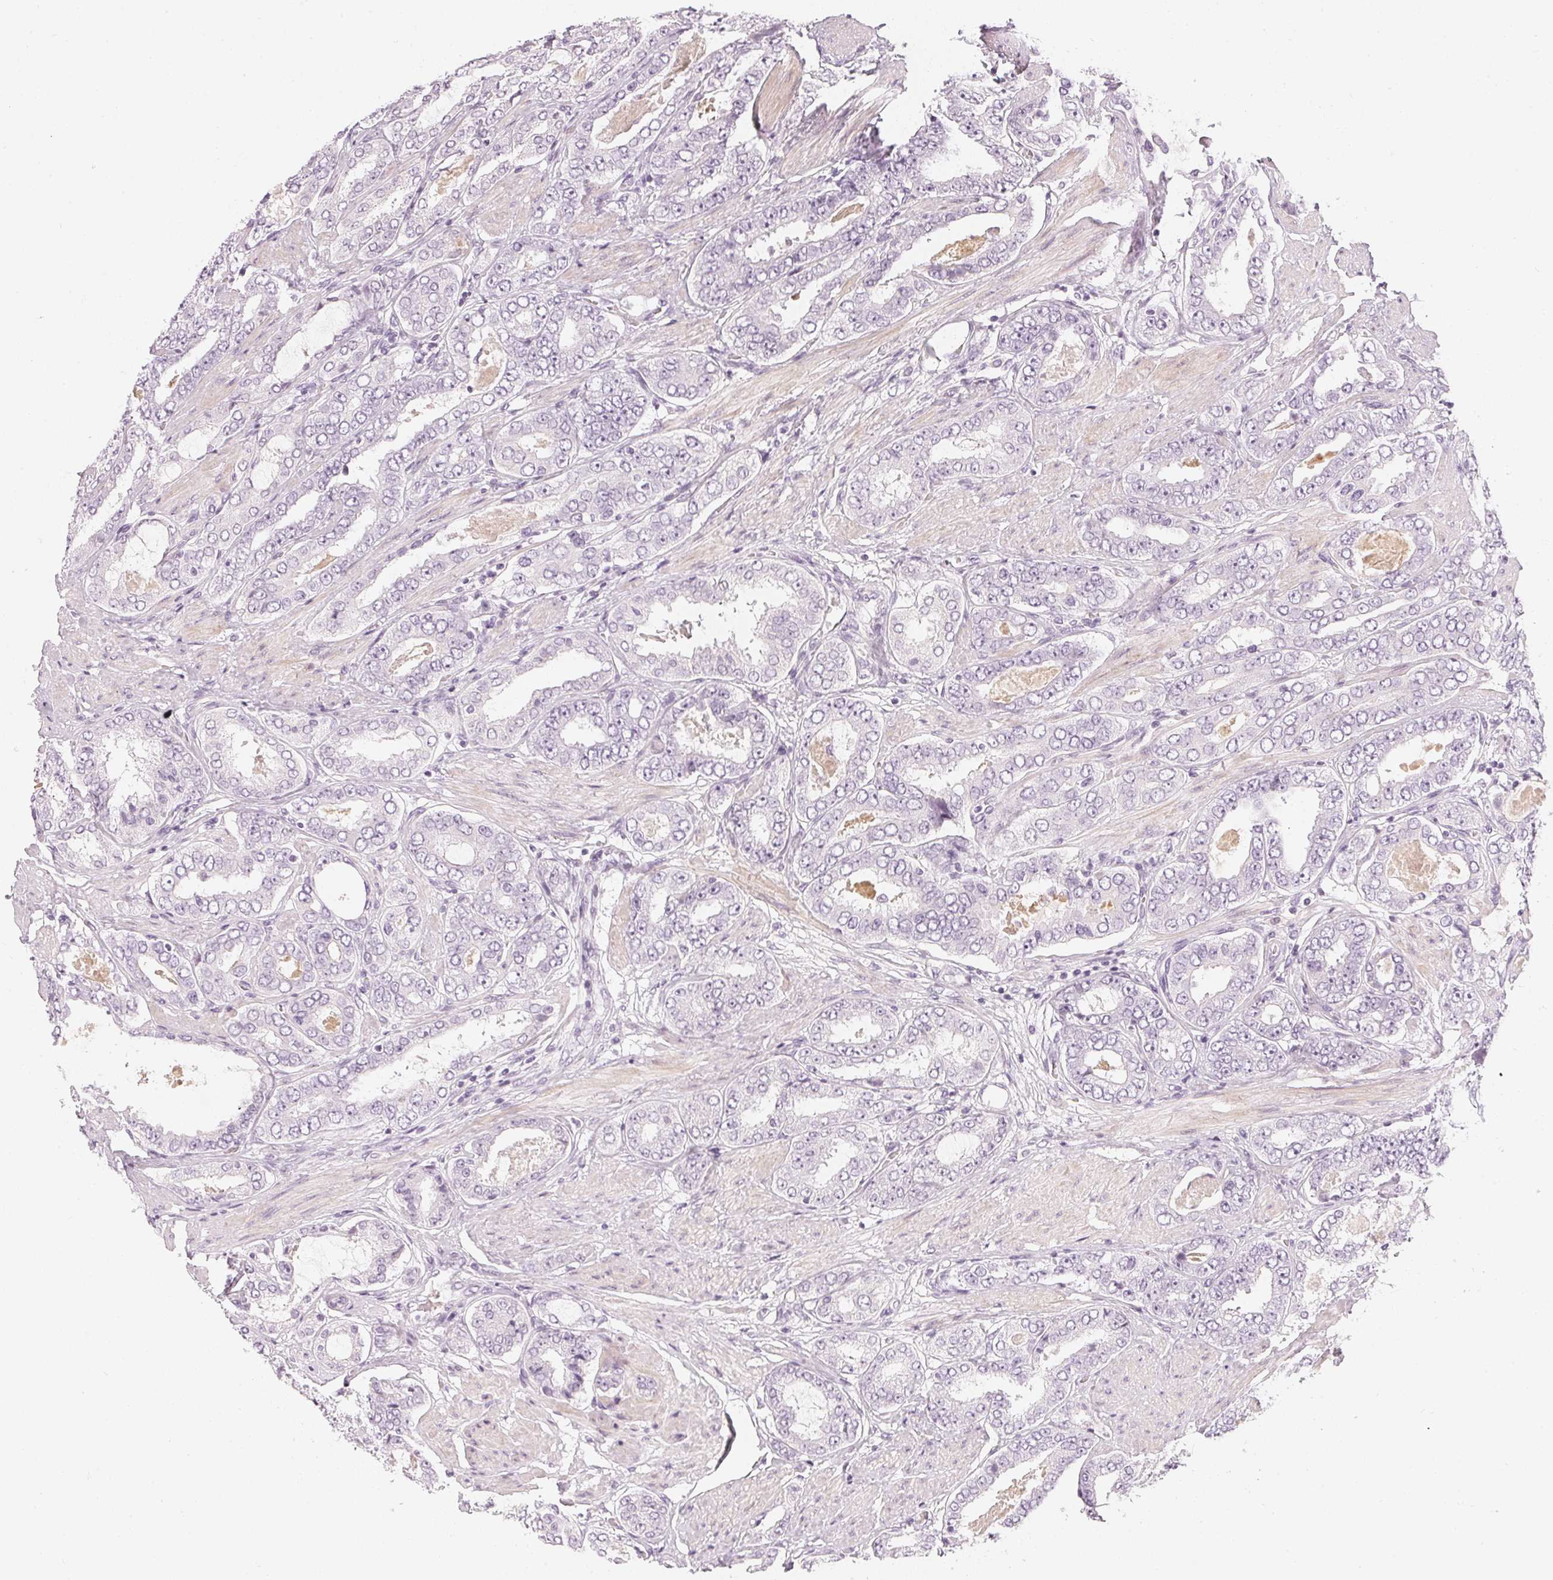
{"staining": {"intensity": "negative", "quantity": "none", "location": "none"}, "tissue": "prostate cancer", "cell_type": "Tumor cells", "image_type": "cancer", "snomed": [{"axis": "morphology", "description": "Adenocarcinoma, High grade"}, {"axis": "topography", "description": "Prostate"}], "caption": "Tumor cells show no significant protein staining in prostate adenocarcinoma (high-grade). (DAB immunohistochemistry (IHC), high magnification).", "gene": "CHST4", "patient": {"sex": "male", "age": 63}}